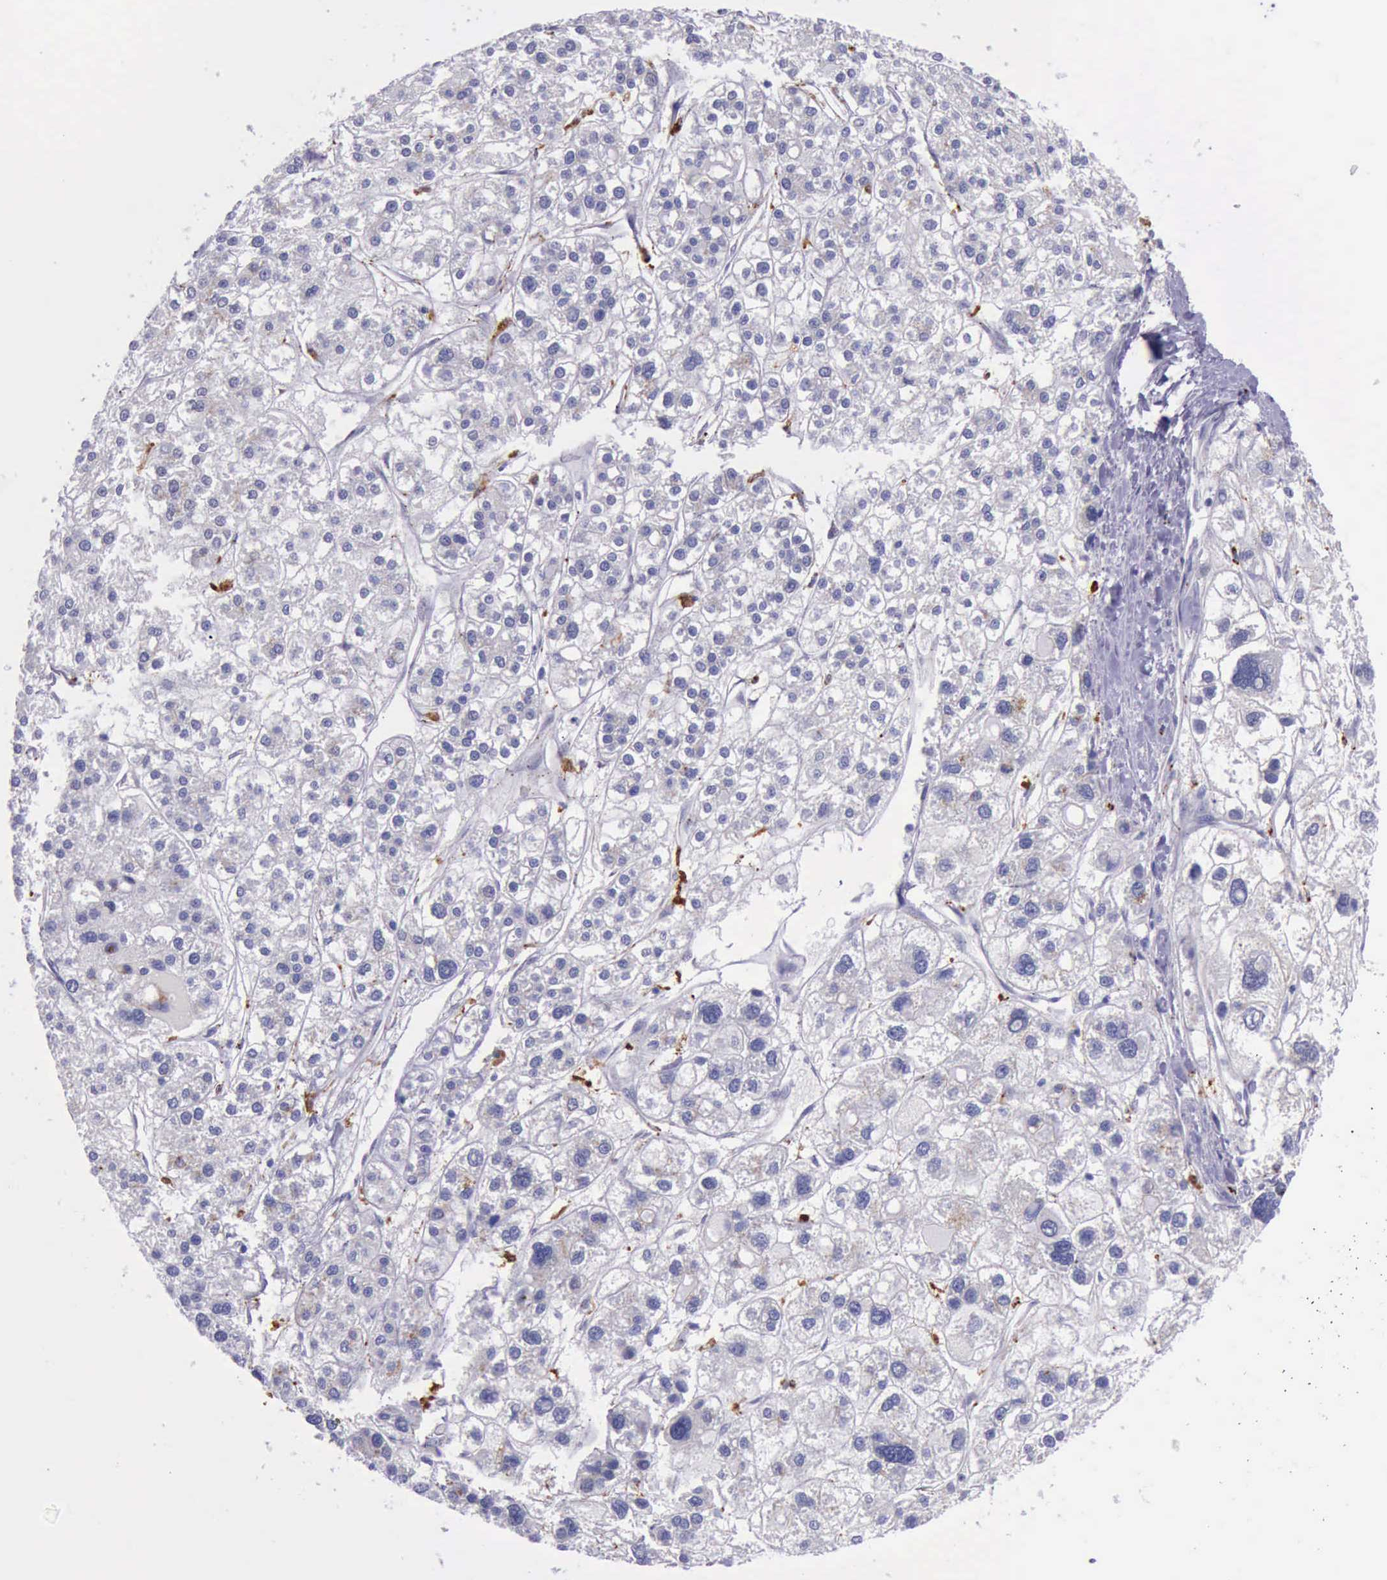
{"staining": {"intensity": "negative", "quantity": "none", "location": "none"}, "tissue": "liver cancer", "cell_type": "Tumor cells", "image_type": "cancer", "snomed": [{"axis": "morphology", "description": "Carcinoma, Hepatocellular, NOS"}, {"axis": "topography", "description": "Liver"}], "caption": "Immunohistochemical staining of human liver cancer (hepatocellular carcinoma) shows no significant expression in tumor cells. (Stains: DAB (3,3'-diaminobenzidine) immunohistochemistry with hematoxylin counter stain, Microscopy: brightfield microscopy at high magnification).", "gene": "GLA", "patient": {"sex": "female", "age": 85}}